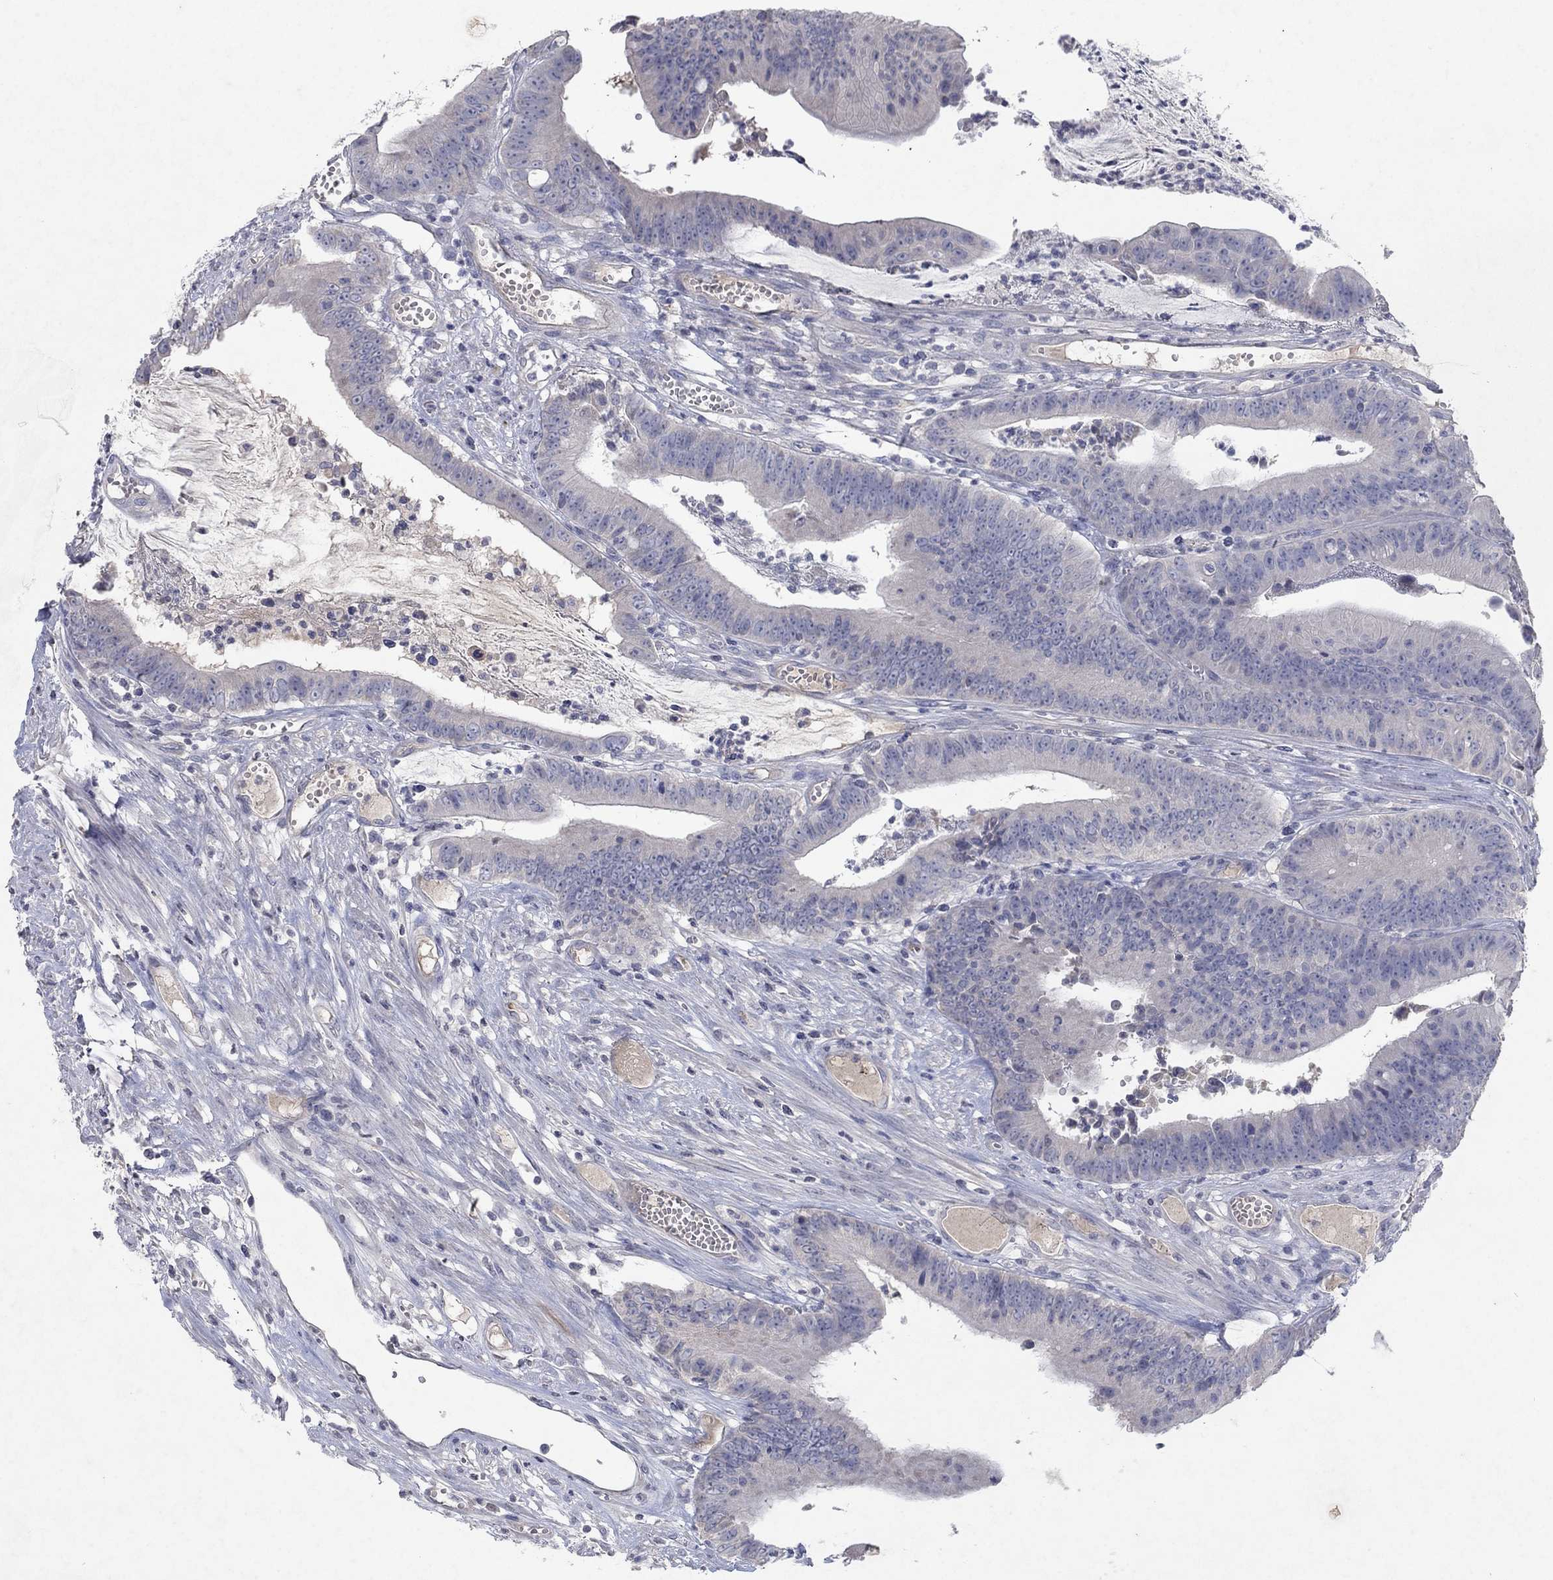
{"staining": {"intensity": "negative", "quantity": "none", "location": "none"}, "tissue": "colorectal cancer", "cell_type": "Tumor cells", "image_type": "cancer", "snomed": [{"axis": "morphology", "description": "Adenocarcinoma, NOS"}, {"axis": "topography", "description": "Colon"}], "caption": "Colorectal adenocarcinoma was stained to show a protein in brown. There is no significant expression in tumor cells. (Stains: DAB immunohistochemistry with hematoxylin counter stain, Microscopy: brightfield microscopy at high magnification).", "gene": "KRT40", "patient": {"sex": "female", "age": 69}}